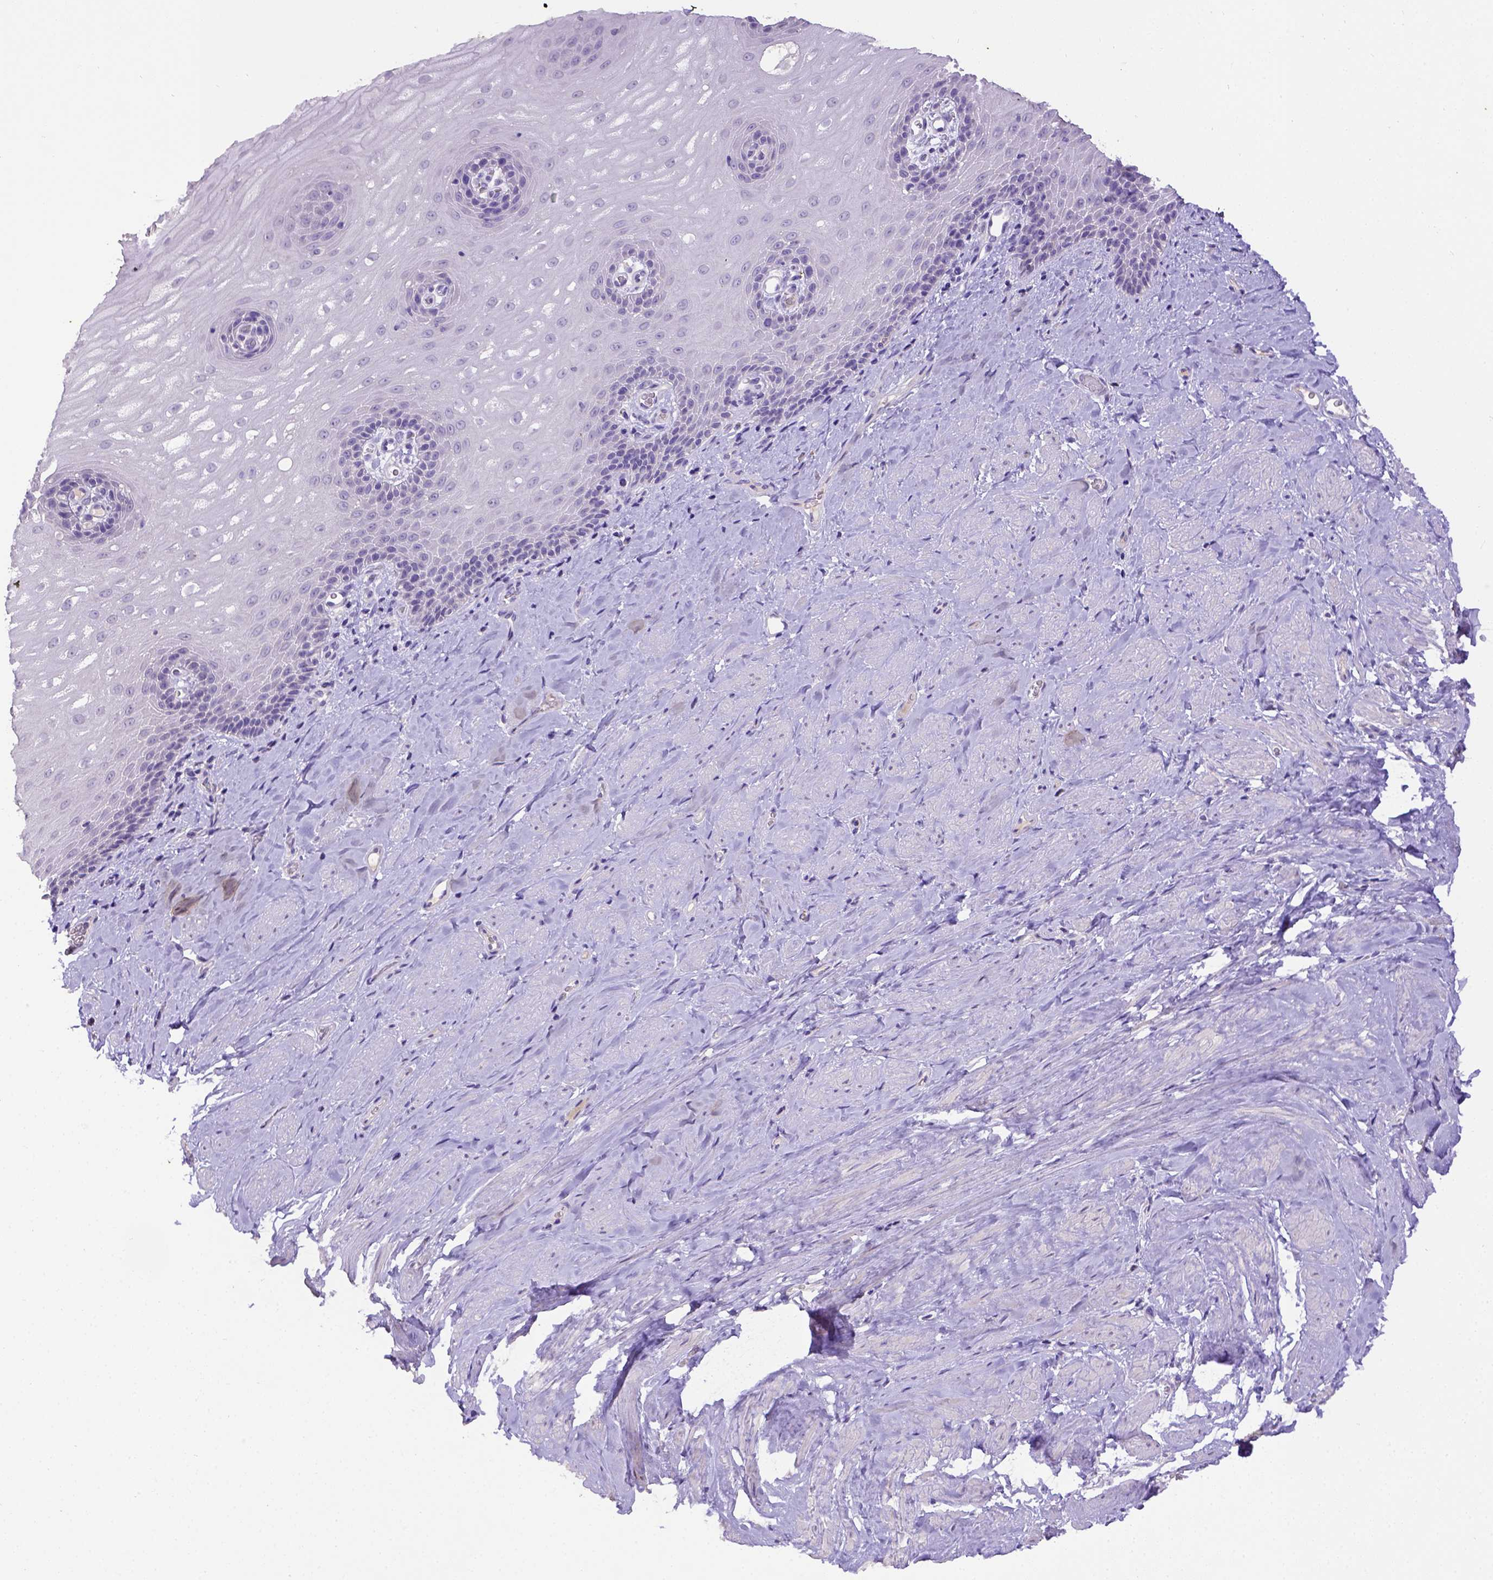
{"staining": {"intensity": "negative", "quantity": "none", "location": "none"}, "tissue": "esophagus", "cell_type": "Squamous epithelial cells", "image_type": "normal", "snomed": [{"axis": "morphology", "description": "Normal tissue, NOS"}, {"axis": "topography", "description": "Esophagus"}], "caption": "This image is of unremarkable esophagus stained with IHC to label a protein in brown with the nuclei are counter-stained blue. There is no staining in squamous epithelial cells.", "gene": "B3GAT1", "patient": {"sex": "male", "age": 64}}